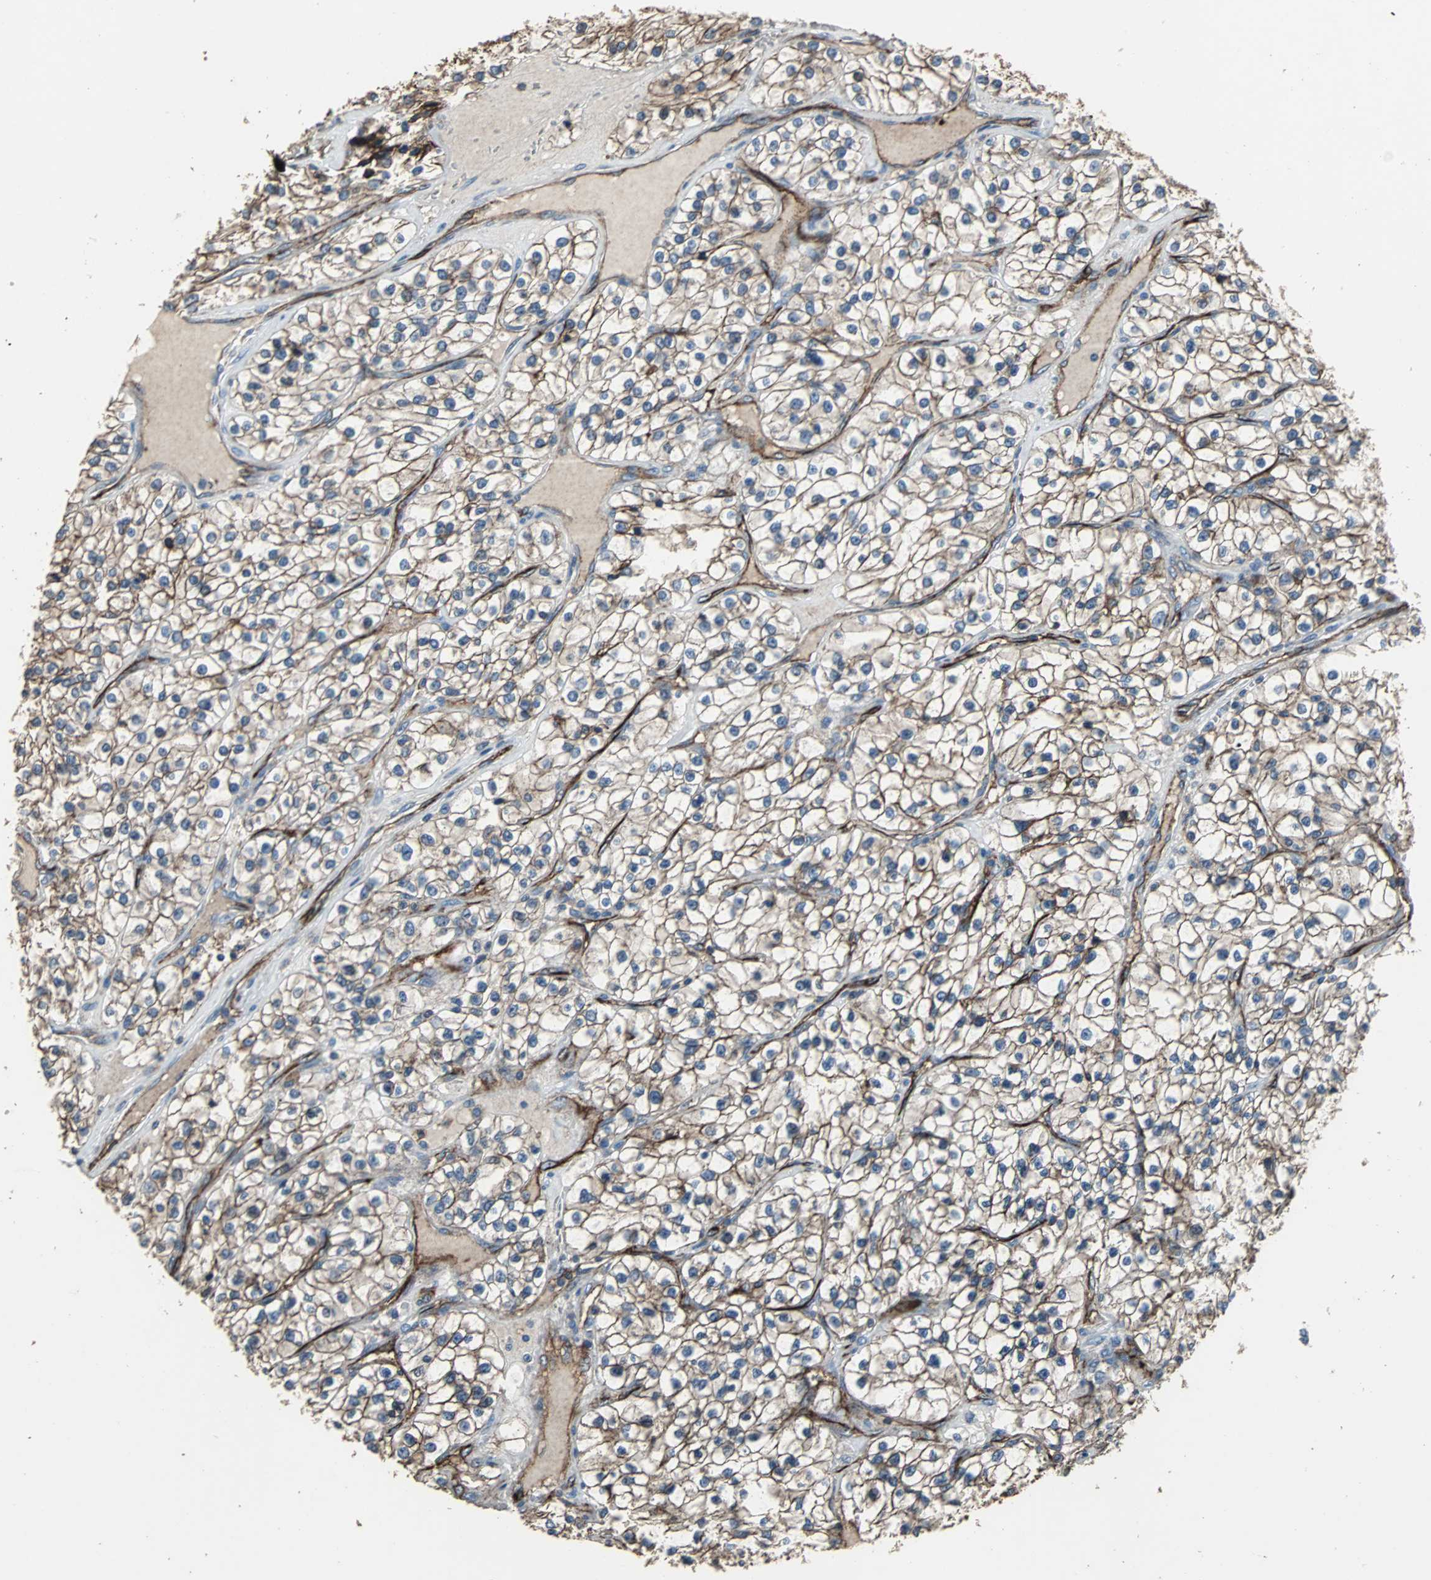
{"staining": {"intensity": "moderate", "quantity": ">75%", "location": "cytoplasmic/membranous"}, "tissue": "renal cancer", "cell_type": "Tumor cells", "image_type": "cancer", "snomed": [{"axis": "morphology", "description": "Adenocarcinoma, NOS"}, {"axis": "topography", "description": "Kidney"}], "caption": "The photomicrograph exhibits immunohistochemical staining of adenocarcinoma (renal). There is moderate cytoplasmic/membranous positivity is present in approximately >75% of tumor cells.", "gene": "F11R", "patient": {"sex": "female", "age": 57}}